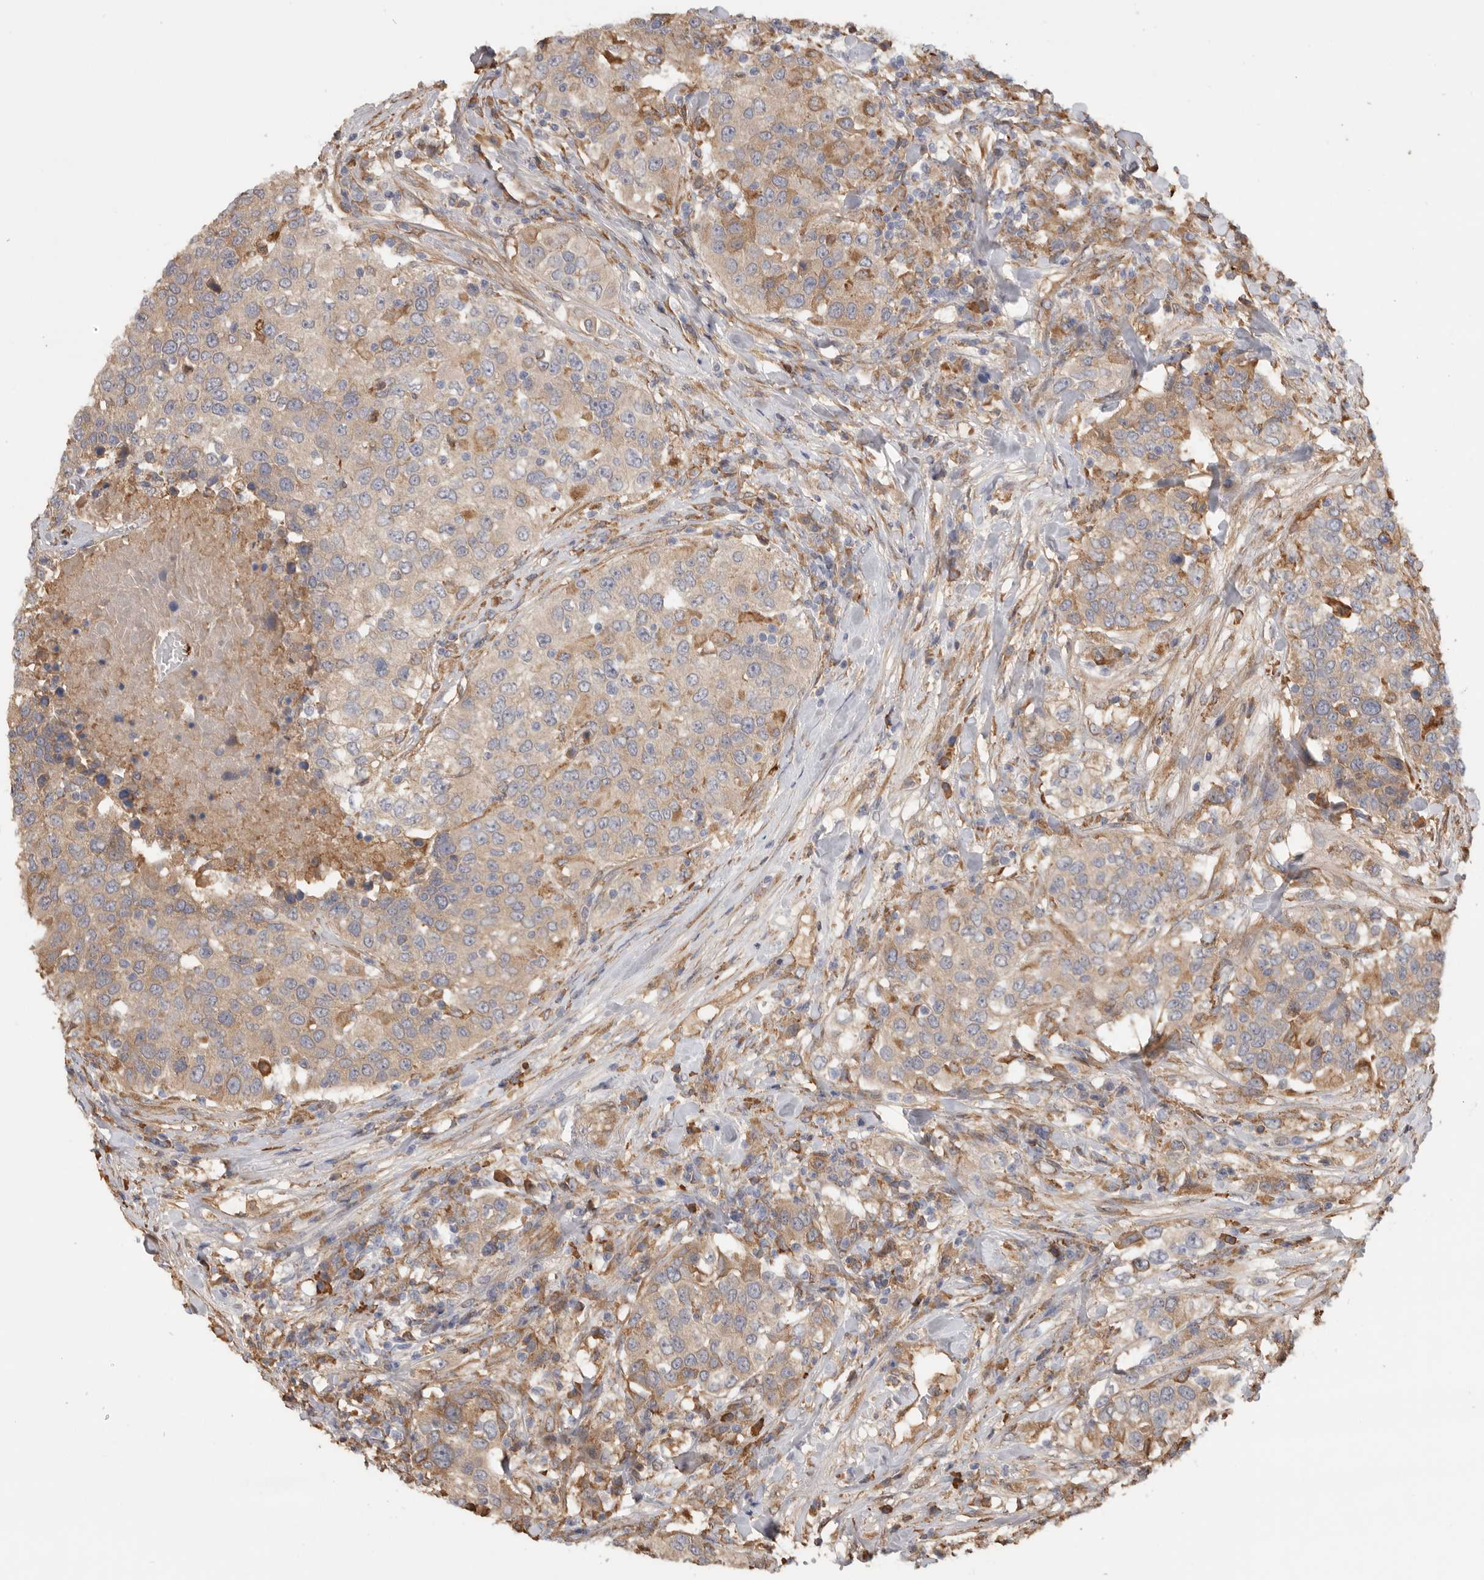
{"staining": {"intensity": "weak", "quantity": "25%-75%", "location": "cytoplasmic/membranous"}, "tissue": "urothelial cancer", "cell_type": "Tumor cells", "image_type": "cancer", "snomed": [{"axis": "morphology", "description": "Urothelial carcinoma, High grade"}, {"axis": "topography", "description": "Urinary bladder"}], "caption": "This image exhibits high-grade urothelial carcinoma stained with IHC to label a protein in brown. The cytoplasmic/membranous of tumor cells show weak positivity for the protein. Nuclei are counter-stained blue.", "gene": "CDC42BPB", "patient": {"sex": "female", "age": 80}}